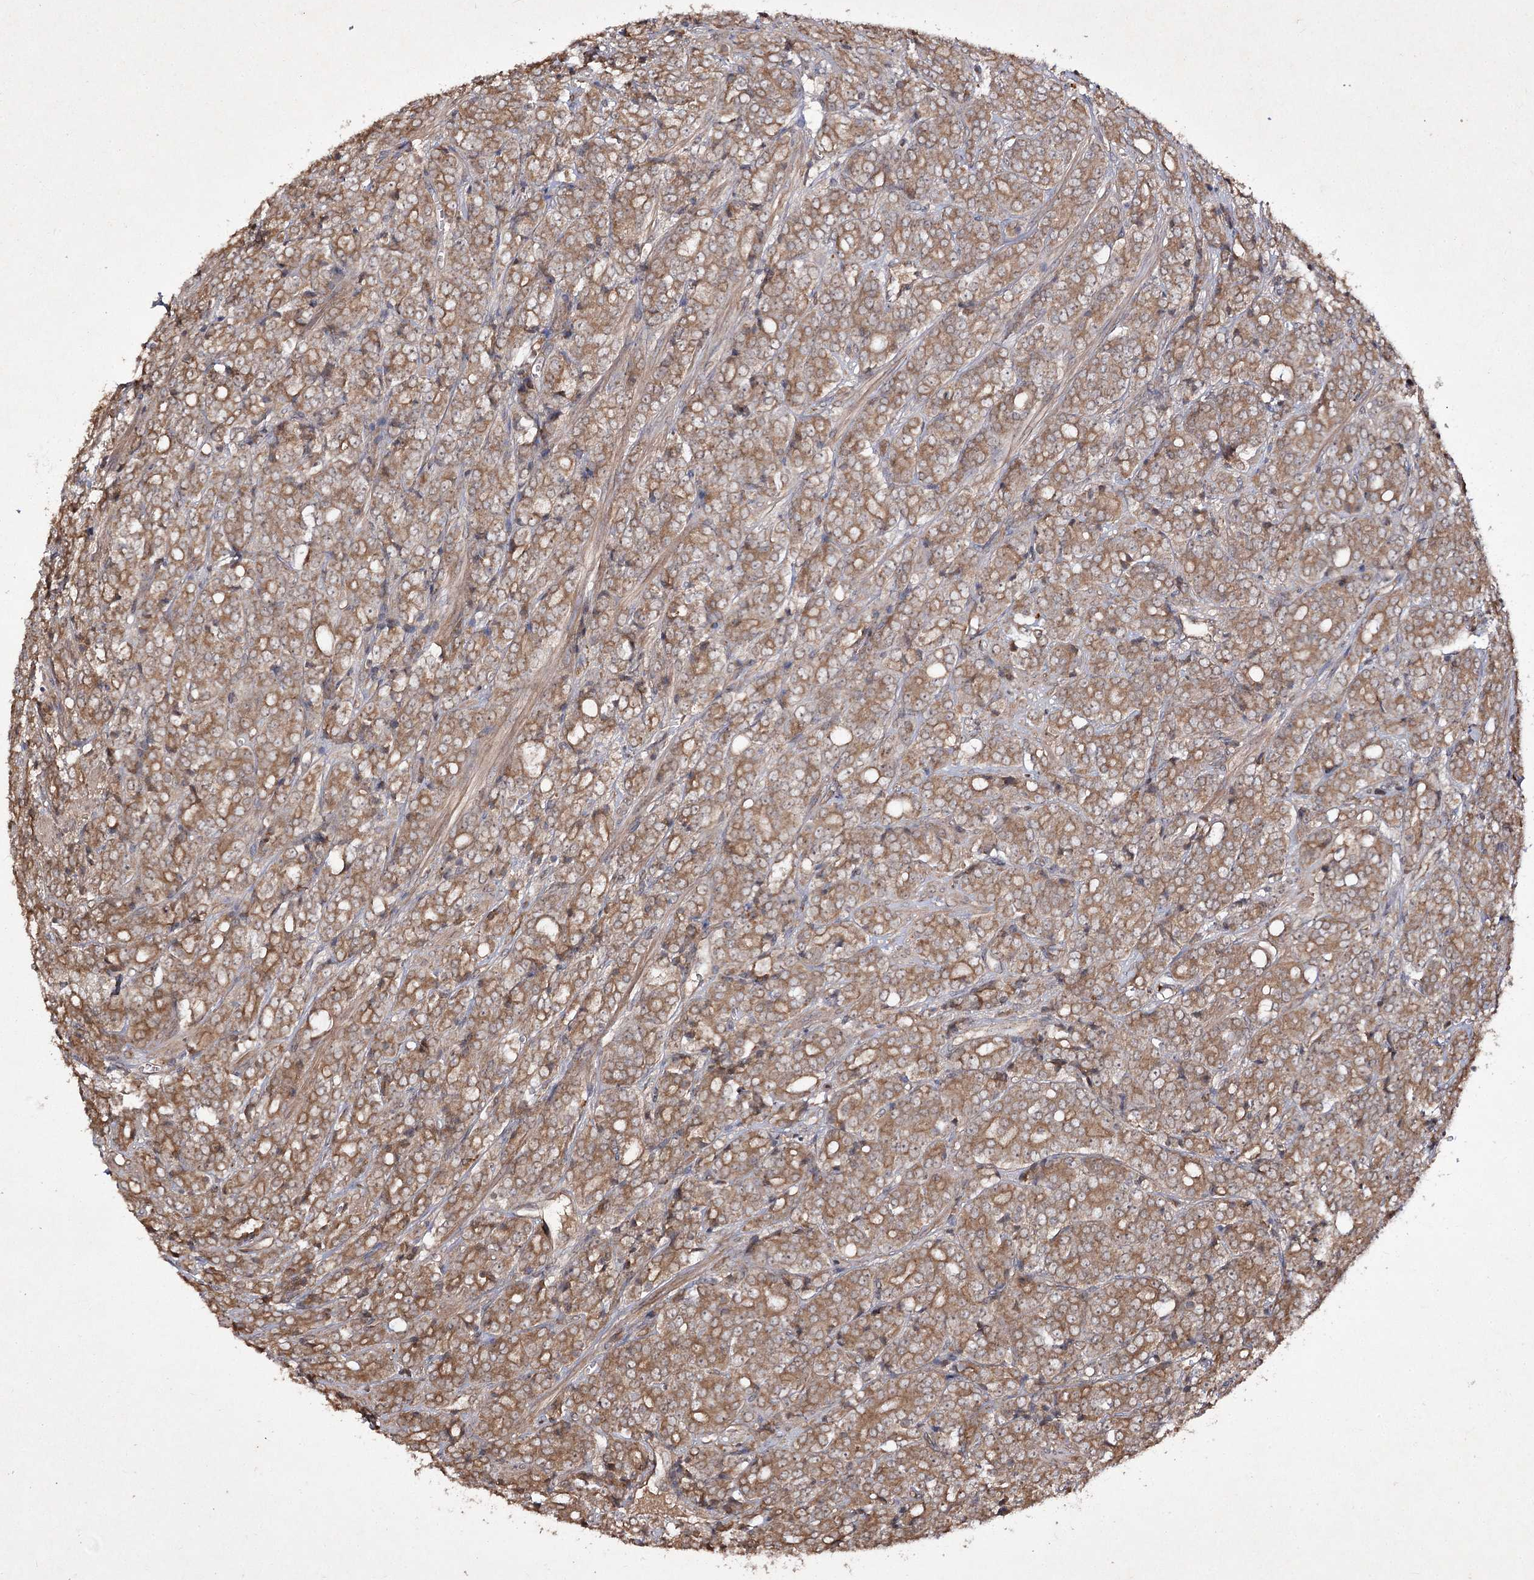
{"staining": {"intensity": "moderate", "quantity": ">75%", "location": "cytoplasmic/membranous"}, "tissue": "prostate cancer", "cell_type": "Tumor cells", "image_type": "cancer", "snomed": [{"axis": "morphology", "description": "Adenocarcinoma, High grade"}, {"axis": "topography", "description": "Prostate"}], "caption": "A photomicrograph showing moderate cytoplasmic/membranous staining in about >75% of tumor cells in prostate cancer (high-grade adenocarcinoma), as visualized by brown immunohistochemical staining.", "gene": "FANCL", "patient": {"sex": "male", "age": 62}}